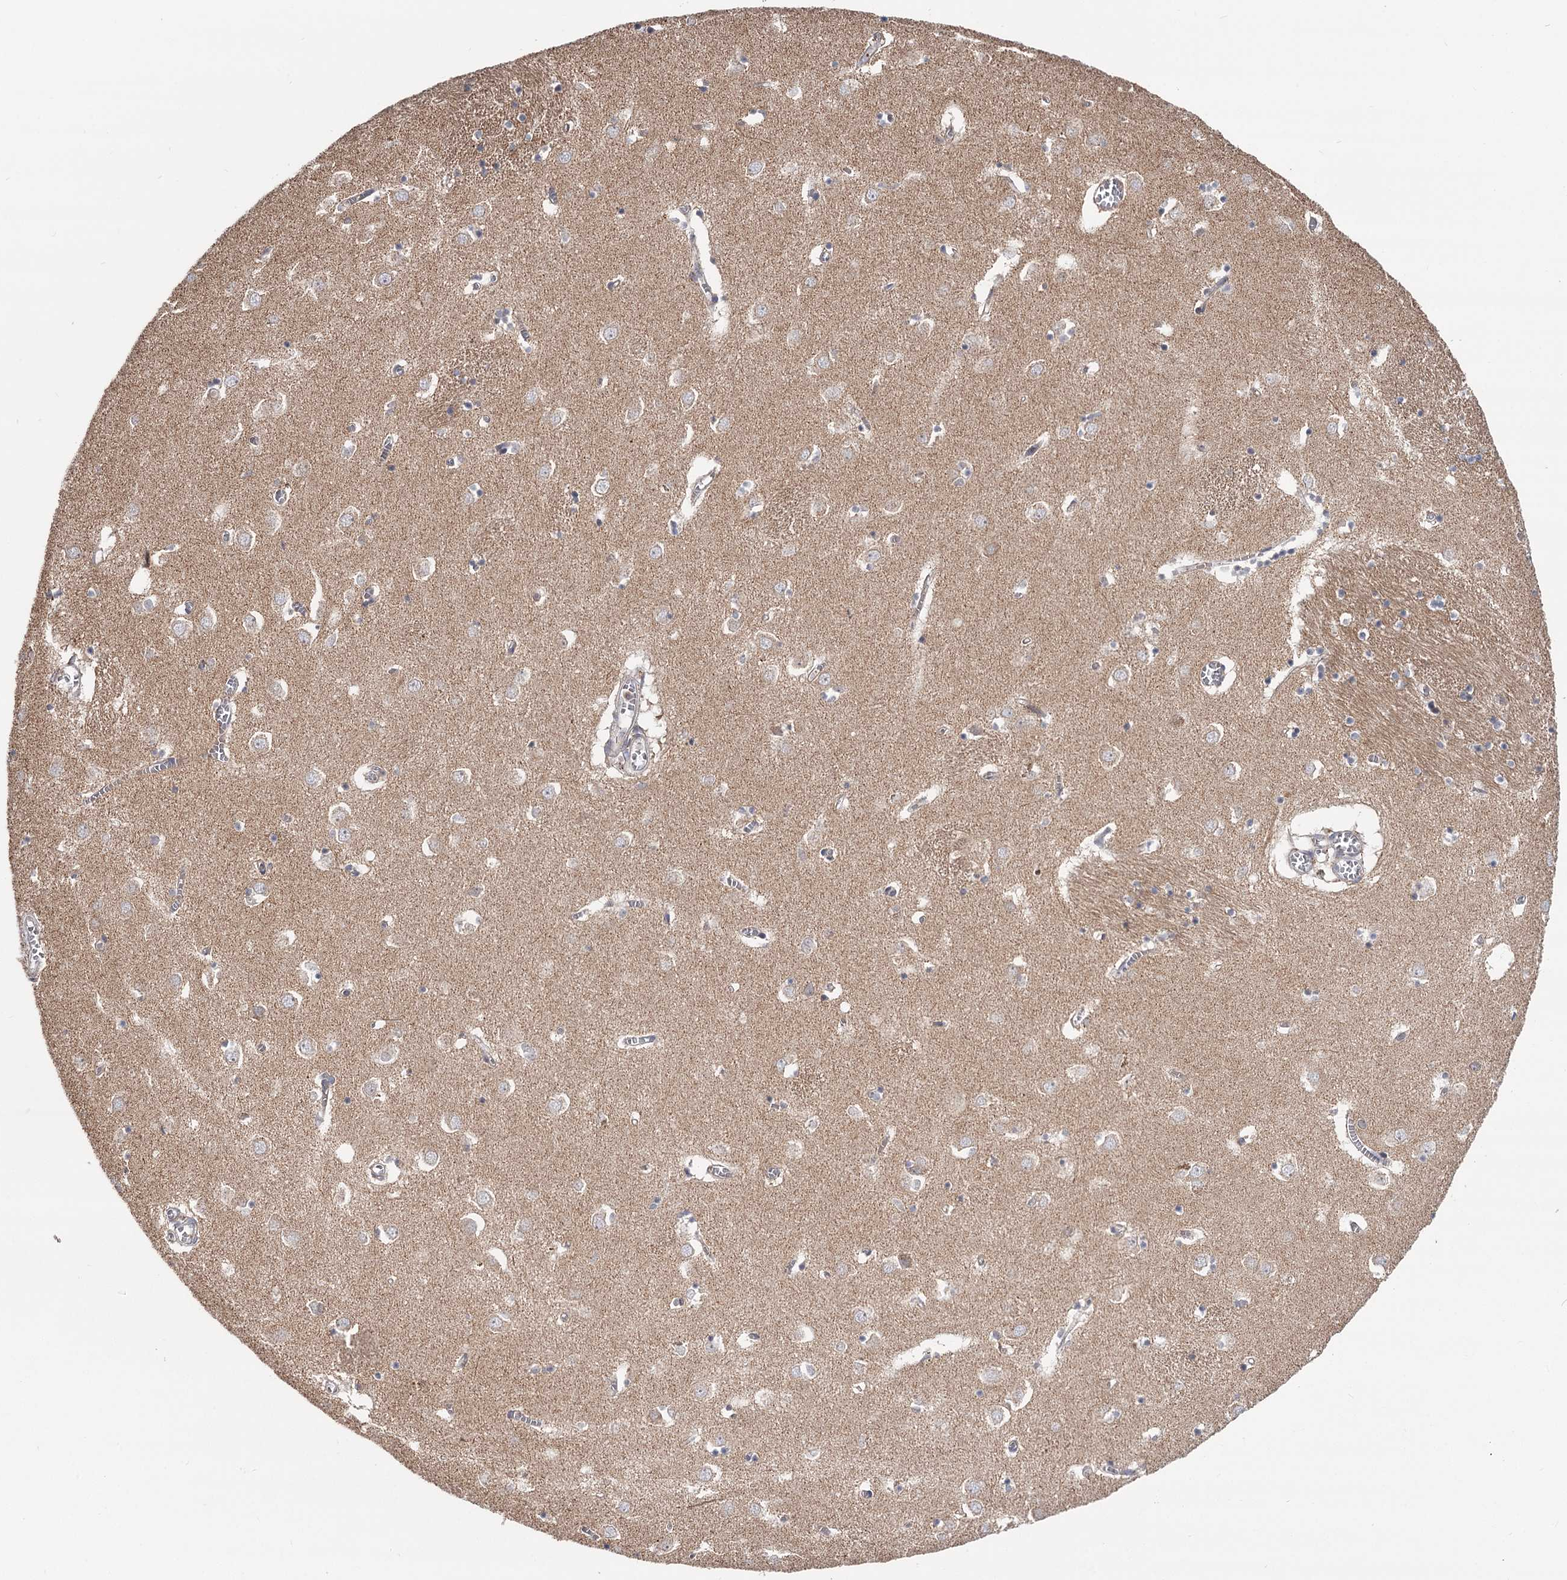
{"staining": {"intensity": "moderate", "quantity": "<25%", "location": "cytoplasmic/membranous"}, "tissue": "caudate", "cell_type": "Glial cells", "image_type": "normal", "snomed": [{"axis": "morphology", "description": "Normal tissue, NOS"}, {"axis": "topography", "description": "Lateral ventricle wall"}], "caption": "Glial cells display low levels of moderate cytoplasmic/membranous positivity in approximately <25% of cells in unremarkable human caudate.", "gene": "CDC123", "patient": {"sex": "male", "age": 70}}